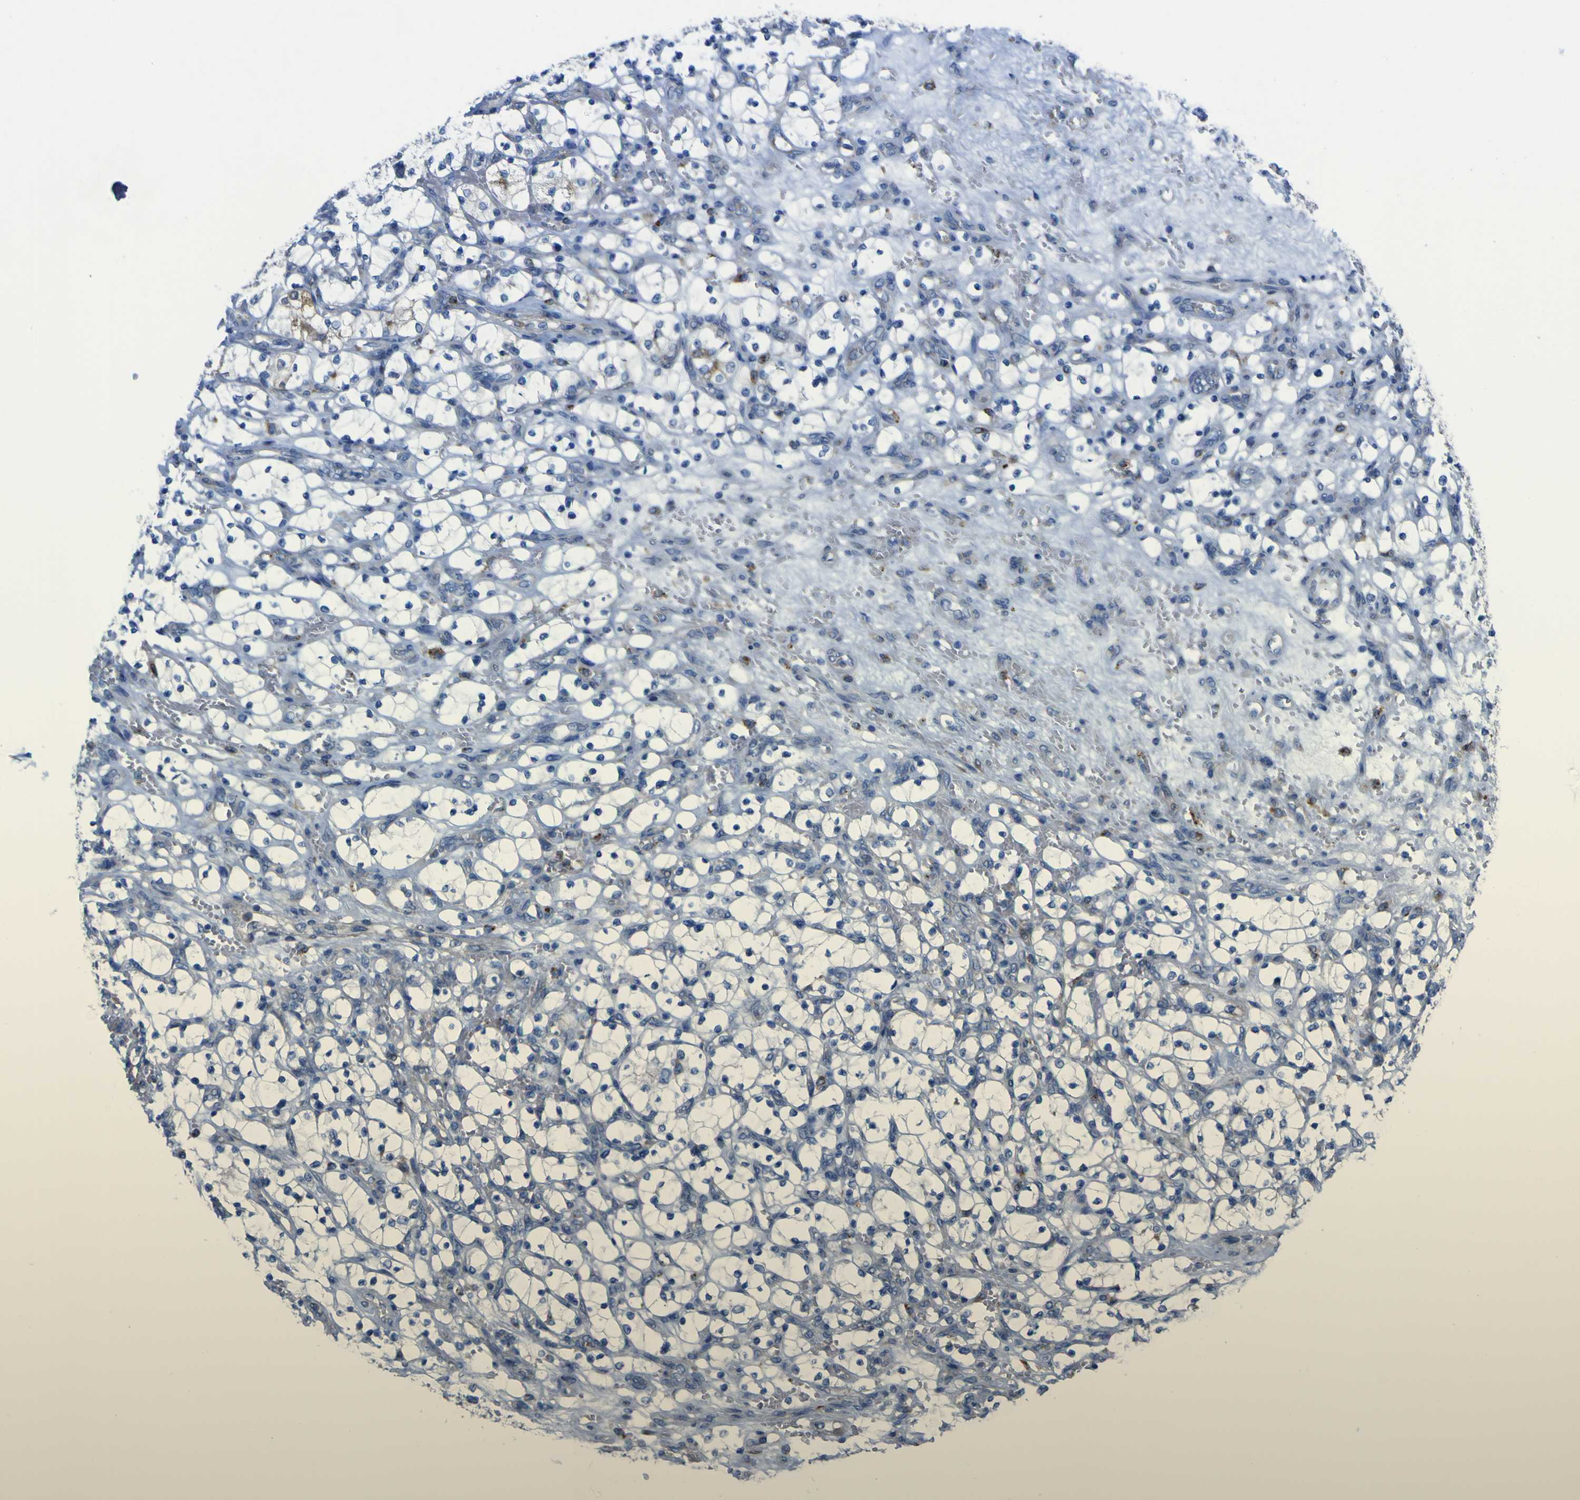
{"staining": {"intensity": "negative", "quantity": "none", "location": "none"}, "tissue": "renal cancer", "cell_type": "Tumor cells", "image_type": "cancer", "snomed": [{"axis": "morphology", "description": "Adenocarcinoma, NOS"}, {"axis": "topography", "description": "Kidney"}], "caption": "A micrograph of adenocarcinoma (renal) stained for a protein displays no brown staining in tumor cells. (Brightfield microscopy of DAB (3,3'-diaminobenzidine) IHC at high magnification).", "gene": "CST3", "patient": {"sex": "female", "age": 69}}